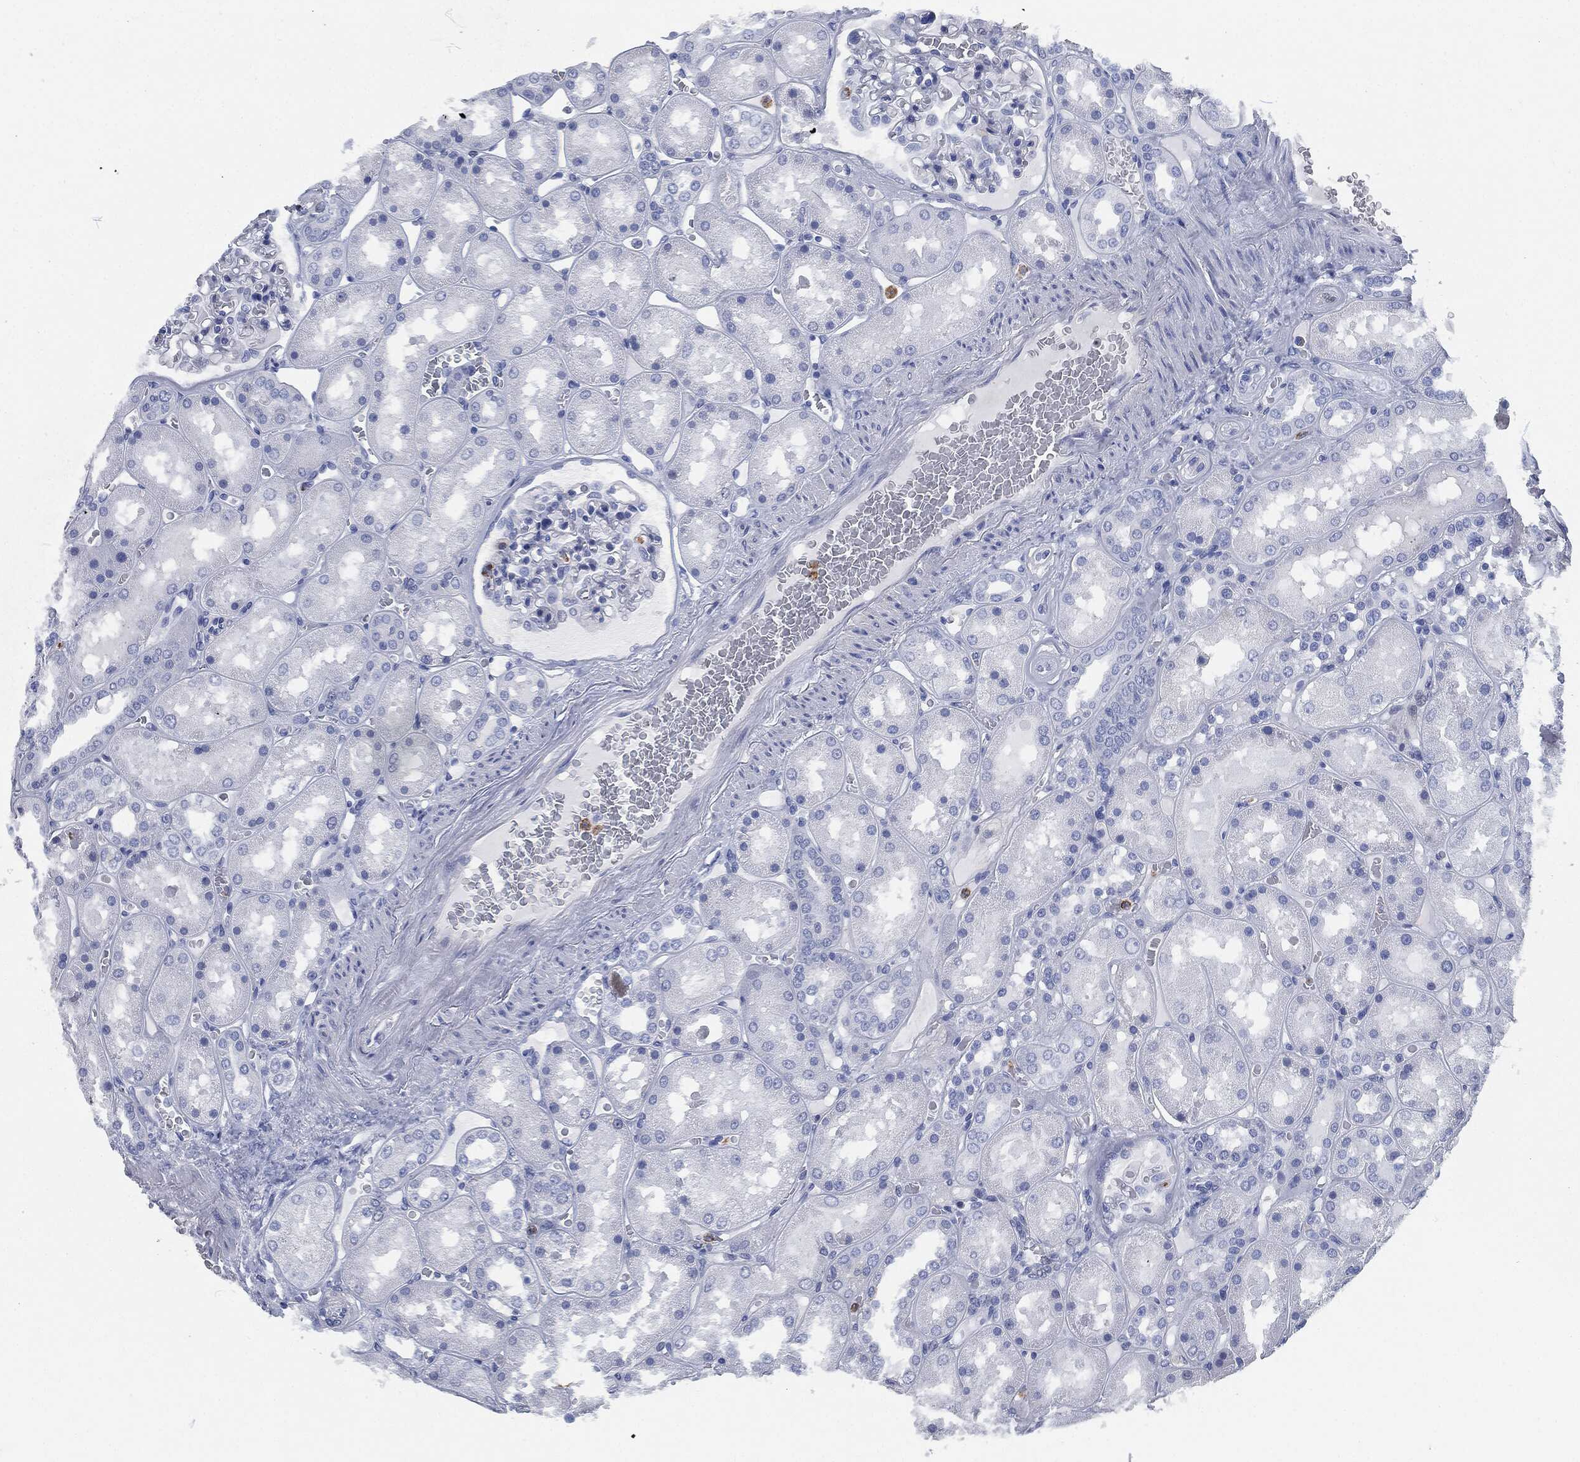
{"staining": {"intensity": "negative", "quantity": "none", "location": "none"}, "tissue": "kidney", "cell_type": "Cells in glomeruli", "image_type": "normal", "snomed": [{"axis": "morphology", "description": "Normal tissue, NOS"}, {"axis": "topography", "description": "Kidney"}], "caption": "High power microscopy micrograph of an immunohistochemistry photomicrograph of benign kidney, revealing no significant staining in cells in glomeruli. (Stains: DAB immunohistochemistry with hematoxylin counter stain, Microscopy: brightfield microscopy at high magnification).", "gene": "MPO", "patient": {"sex": "male", "age": 73}}